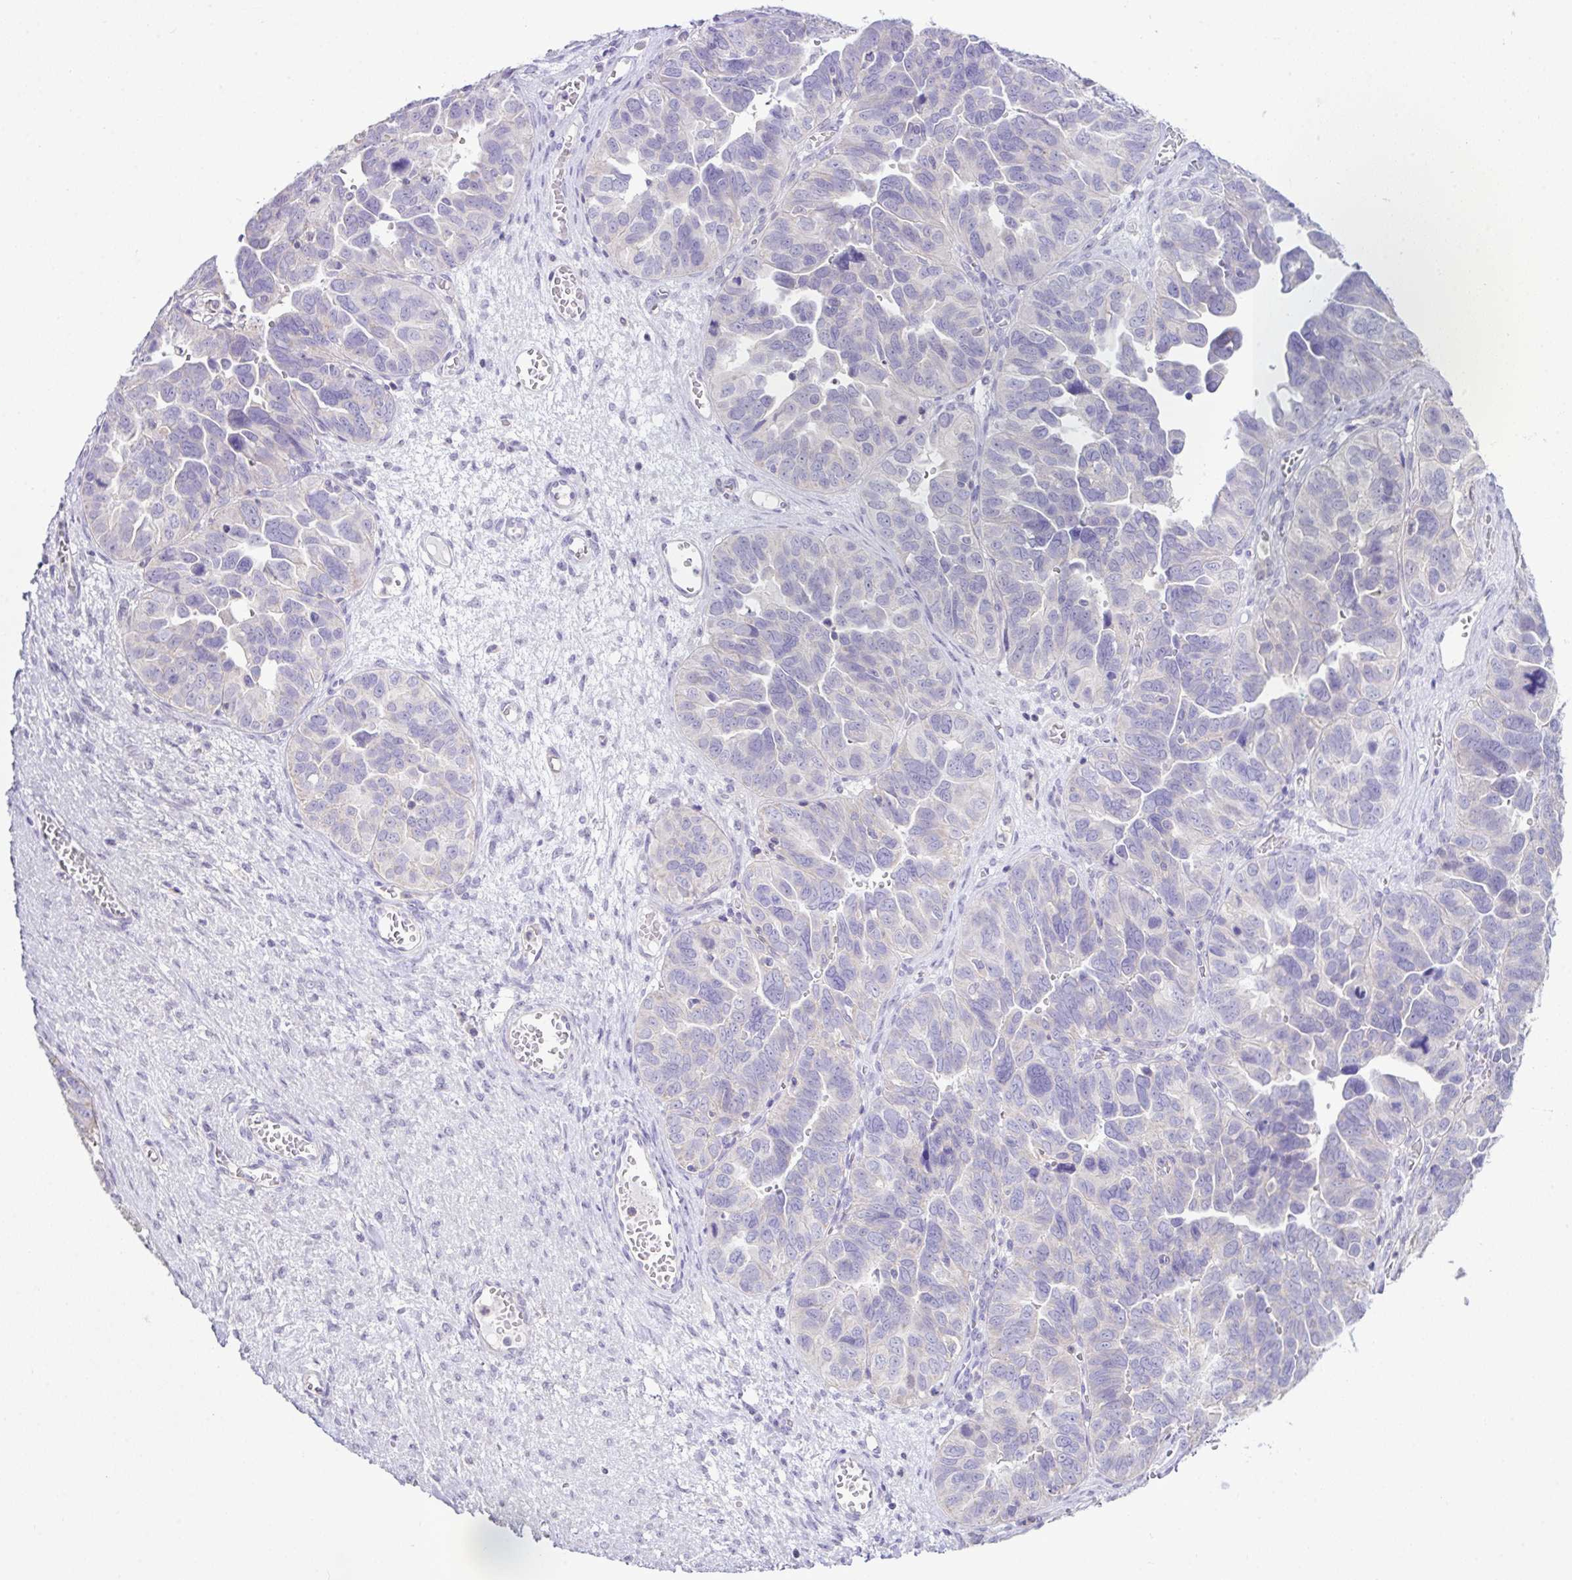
{"staining": {"intensity": "negative", "quantity": "none", "location": "none"}, "tissue": "ovarian cancer", "cell_type": "Tumor cells", "image_type": "cancer", "snomed": [{"axis": "morphology", "description": "Cystadenocarcinoma, serous, NOS"}, {"axis": "topography", "description": "Ovary"}], "caption": "DAB immunohistochemical staining of ovarian cancer (serous cystadenocarcinoma) demonstrates no significant expression in tumor cells.", "gene": "D2HGDH", "patient": {"sex": "female", "age": 64}}